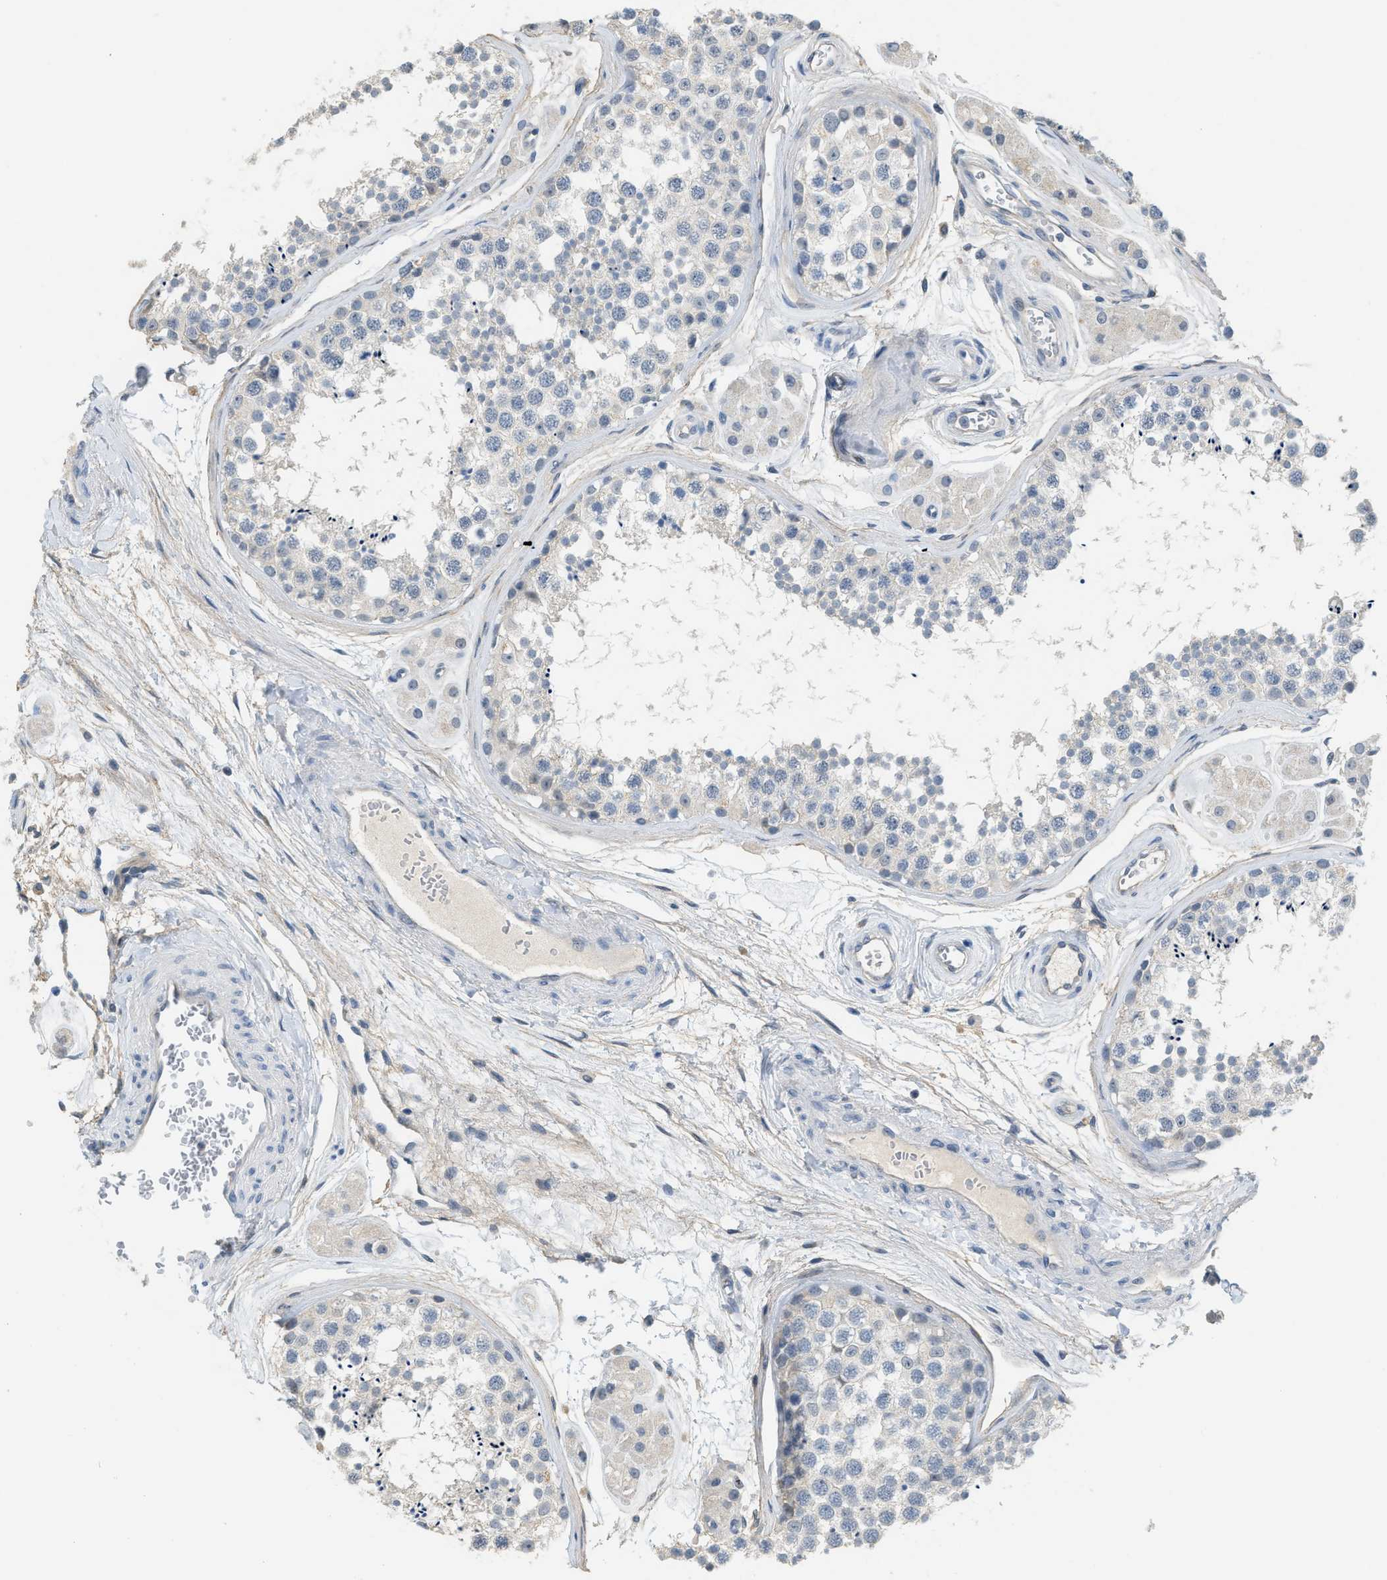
{"staining": {"intensity": "negative", "quantity": "none", "location": "none"}, "tissue": "testis", "cell_type": "Cells in seminiferous ducts", "image_type": "normal", "snomed": [{"axis": "morphology", "description": "Normal tissue, NOS"}, {"axis": "topography", "description": "Testis"}], "caption": "DAB immunohistochemical staining of benign human testis reveals no significant staining in cells in seminiferous ducts. (DAB IHC visualized using brightfield microscopy, high magnification).", "gene": "TMEM154", "patient": {"sex": "male", "age": 56}}